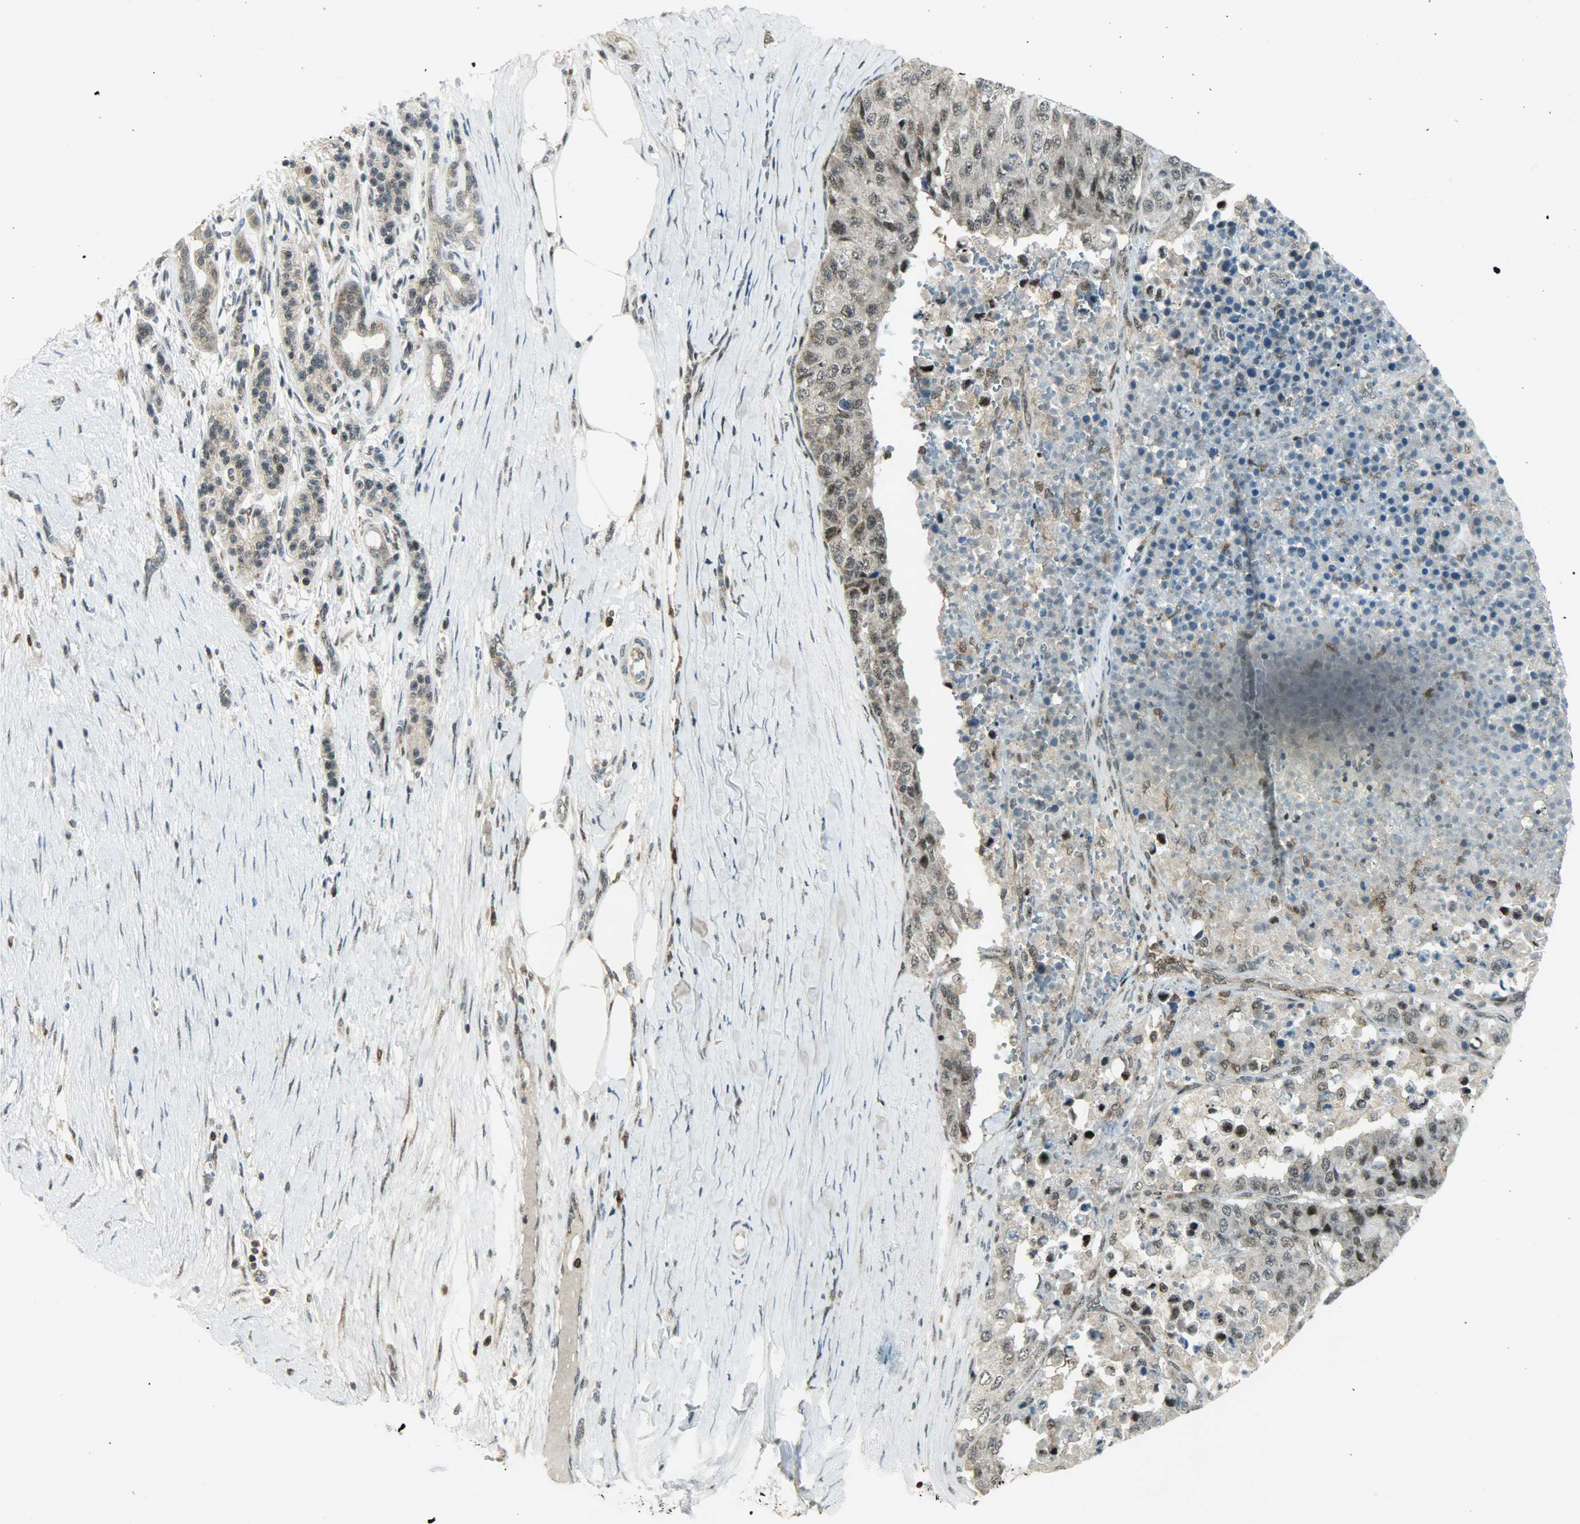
{"staining": {"intensity": "weak", "quantity": "25%-75%", "location": "cytoplasmic/membranous,nuclear"}, "tissue": "pancreatic cancer", "cell_type": "Tumor cells", "image_type": "cancer", "snomed": [{"axis": "morphology", "description": "Adenocarcinoma, NOS"}, {"axis": "topography", "description": "Pancreas"}], "caption": "Pancreatic cancer (adenocarcinoma) stained with a protein marker demonstrates weak staining in tumor cells.", "gene": "IL15", "patient": {"sex": "male", "age": 50}}